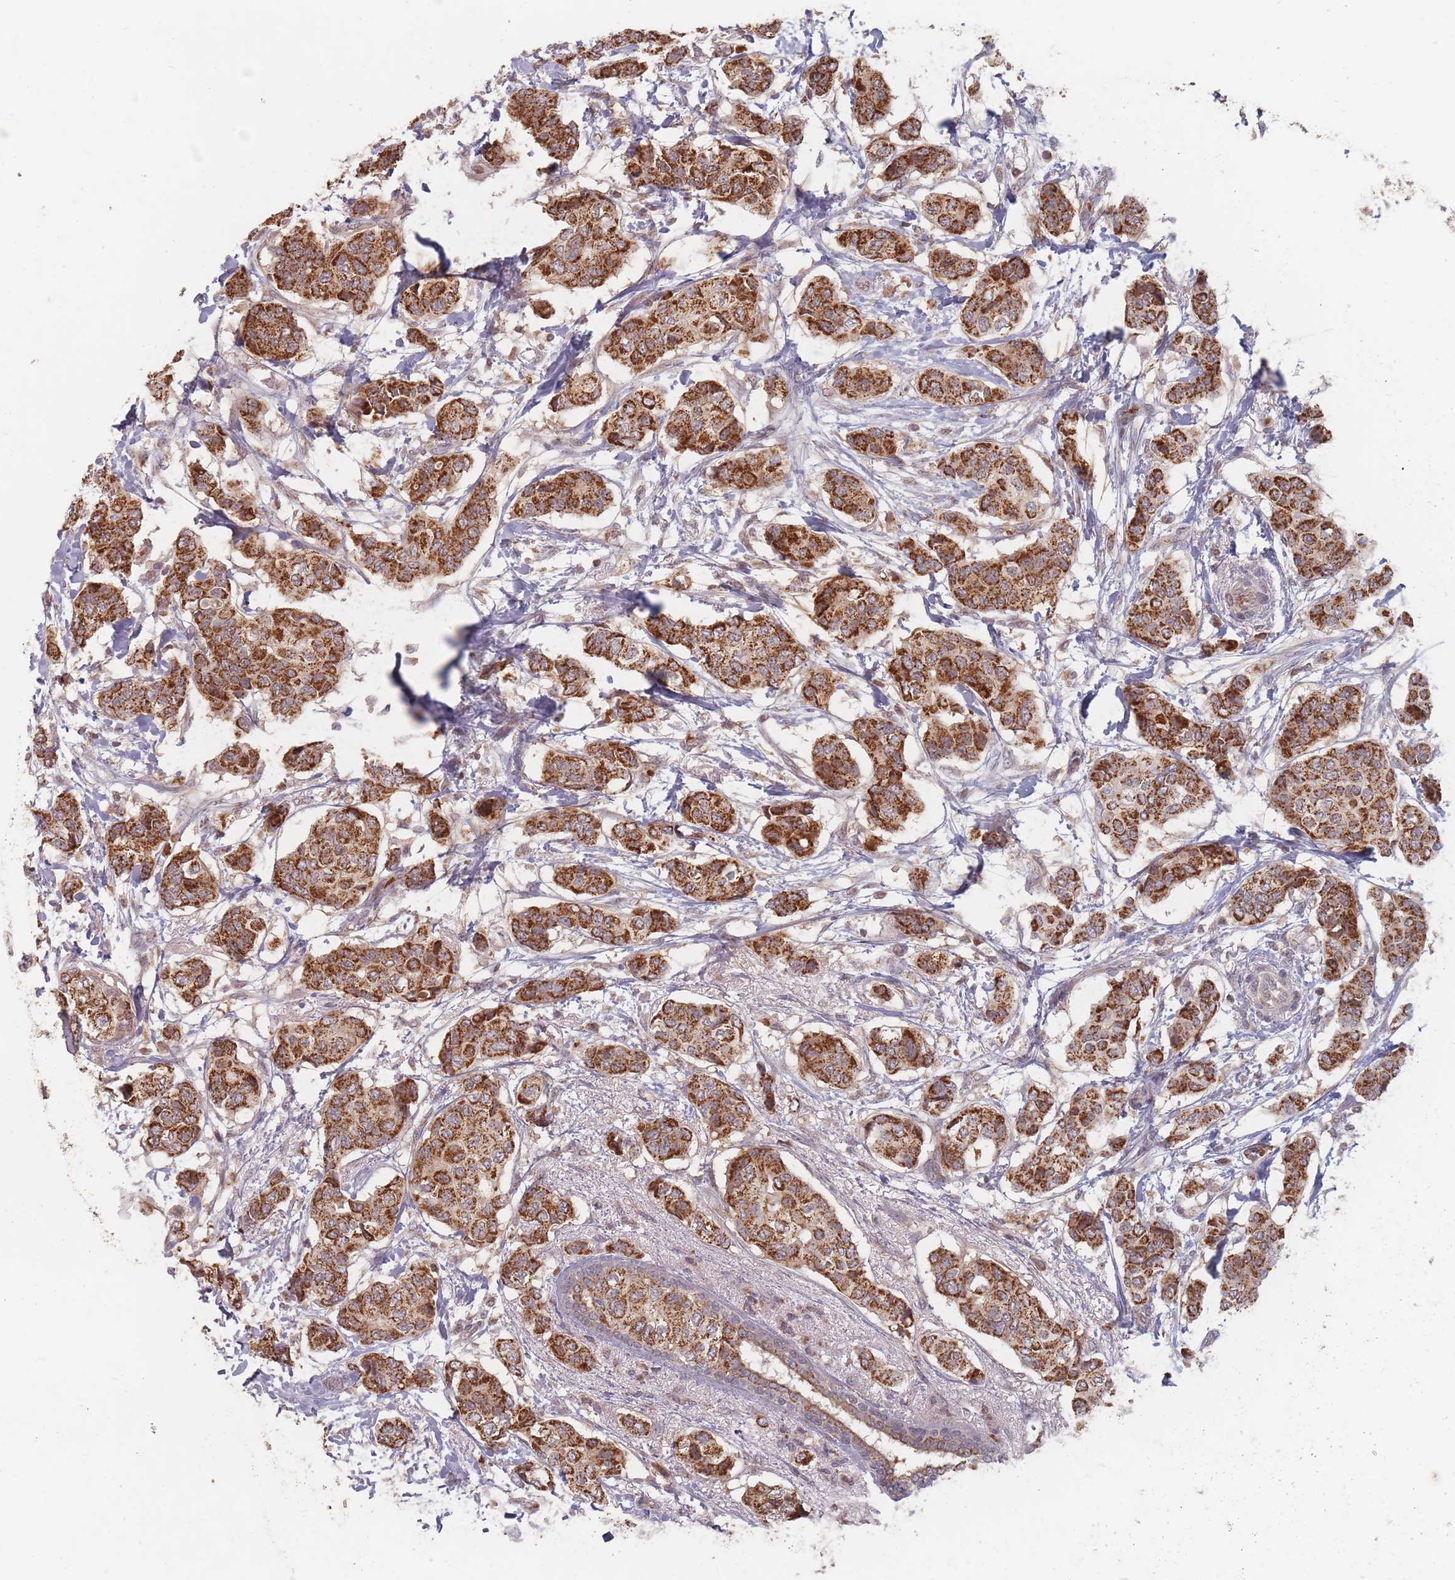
{"staining": {"intensity": "strong", "quantity": ">75%", "location": "cytoplasmic/membranous"}, "tissue": "breast cancer", "cell_type": "Tumor cells", "image_type": "cancer", "snomed": [{"axis": "morphology", "description": "Lobular carcinoma"}, {"axis": "topography", "description": "Breast"}], "caption": "Breast cancer stained for a protein (brown) reveals strong cytoplasmic/membranous positive staining in approximately >75% of tumor cells.", "gene": "OR2M4", "patient": {"sex": "female", "age": 51}}